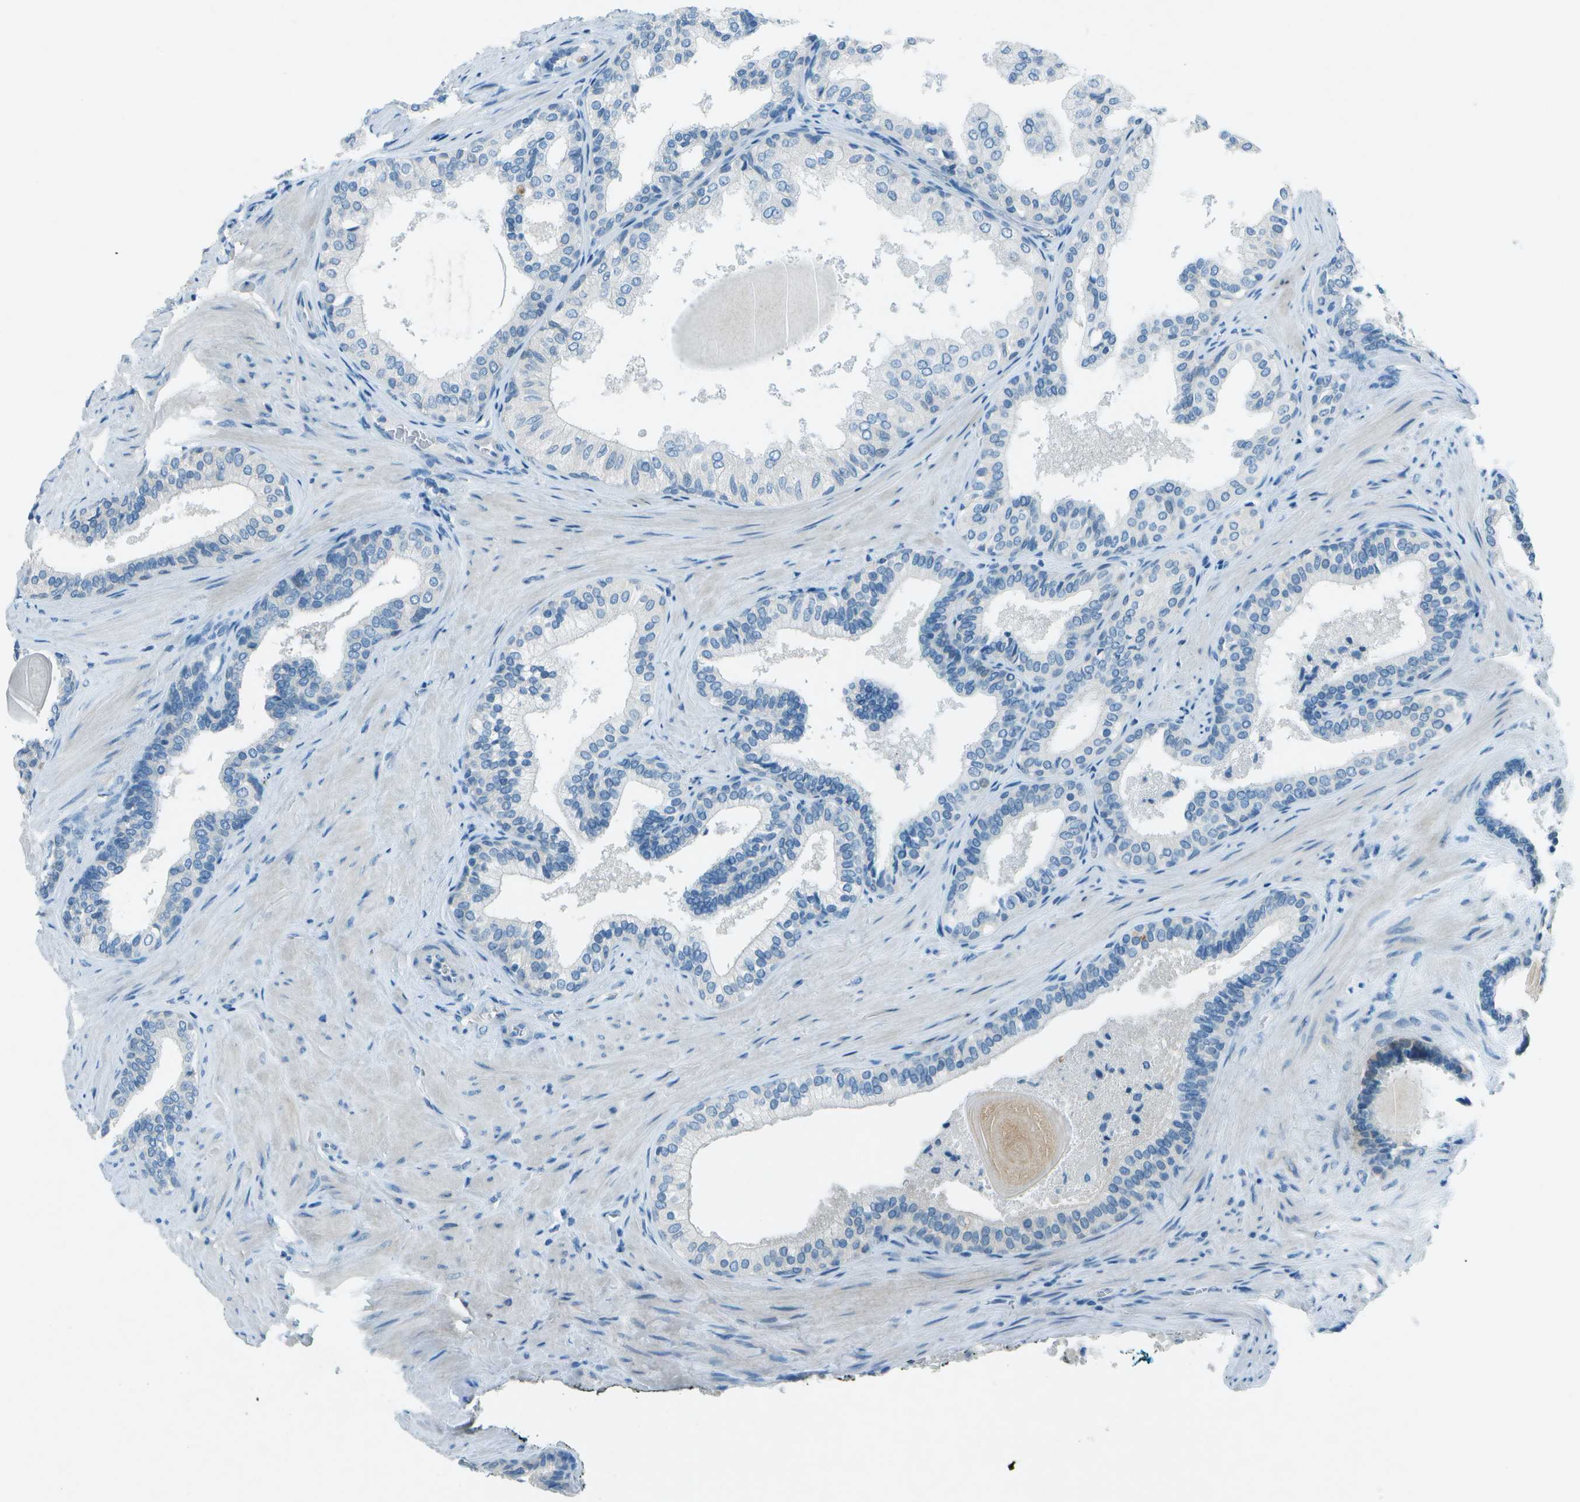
{"staining": {"intensity": "negative", "quantity": "none", "location": "none"}, "tissue": "prostate cancer", "cell_type": "Tumor cells", "image_type": "cancer", "snomed": [{"axis": "morphology", "description": "Adenocarcinoma, Low grade"}, {"axis": "topography", "description": "Prostate"}], "caption": "A high-resolution image shows immunohistochemistry staining of prostate cancer (low-grade adenocarcinoma), which shows no significant expression in tumor cells.", "gene": "FGF1", "patient": {"sex": "male", "age": 60}}